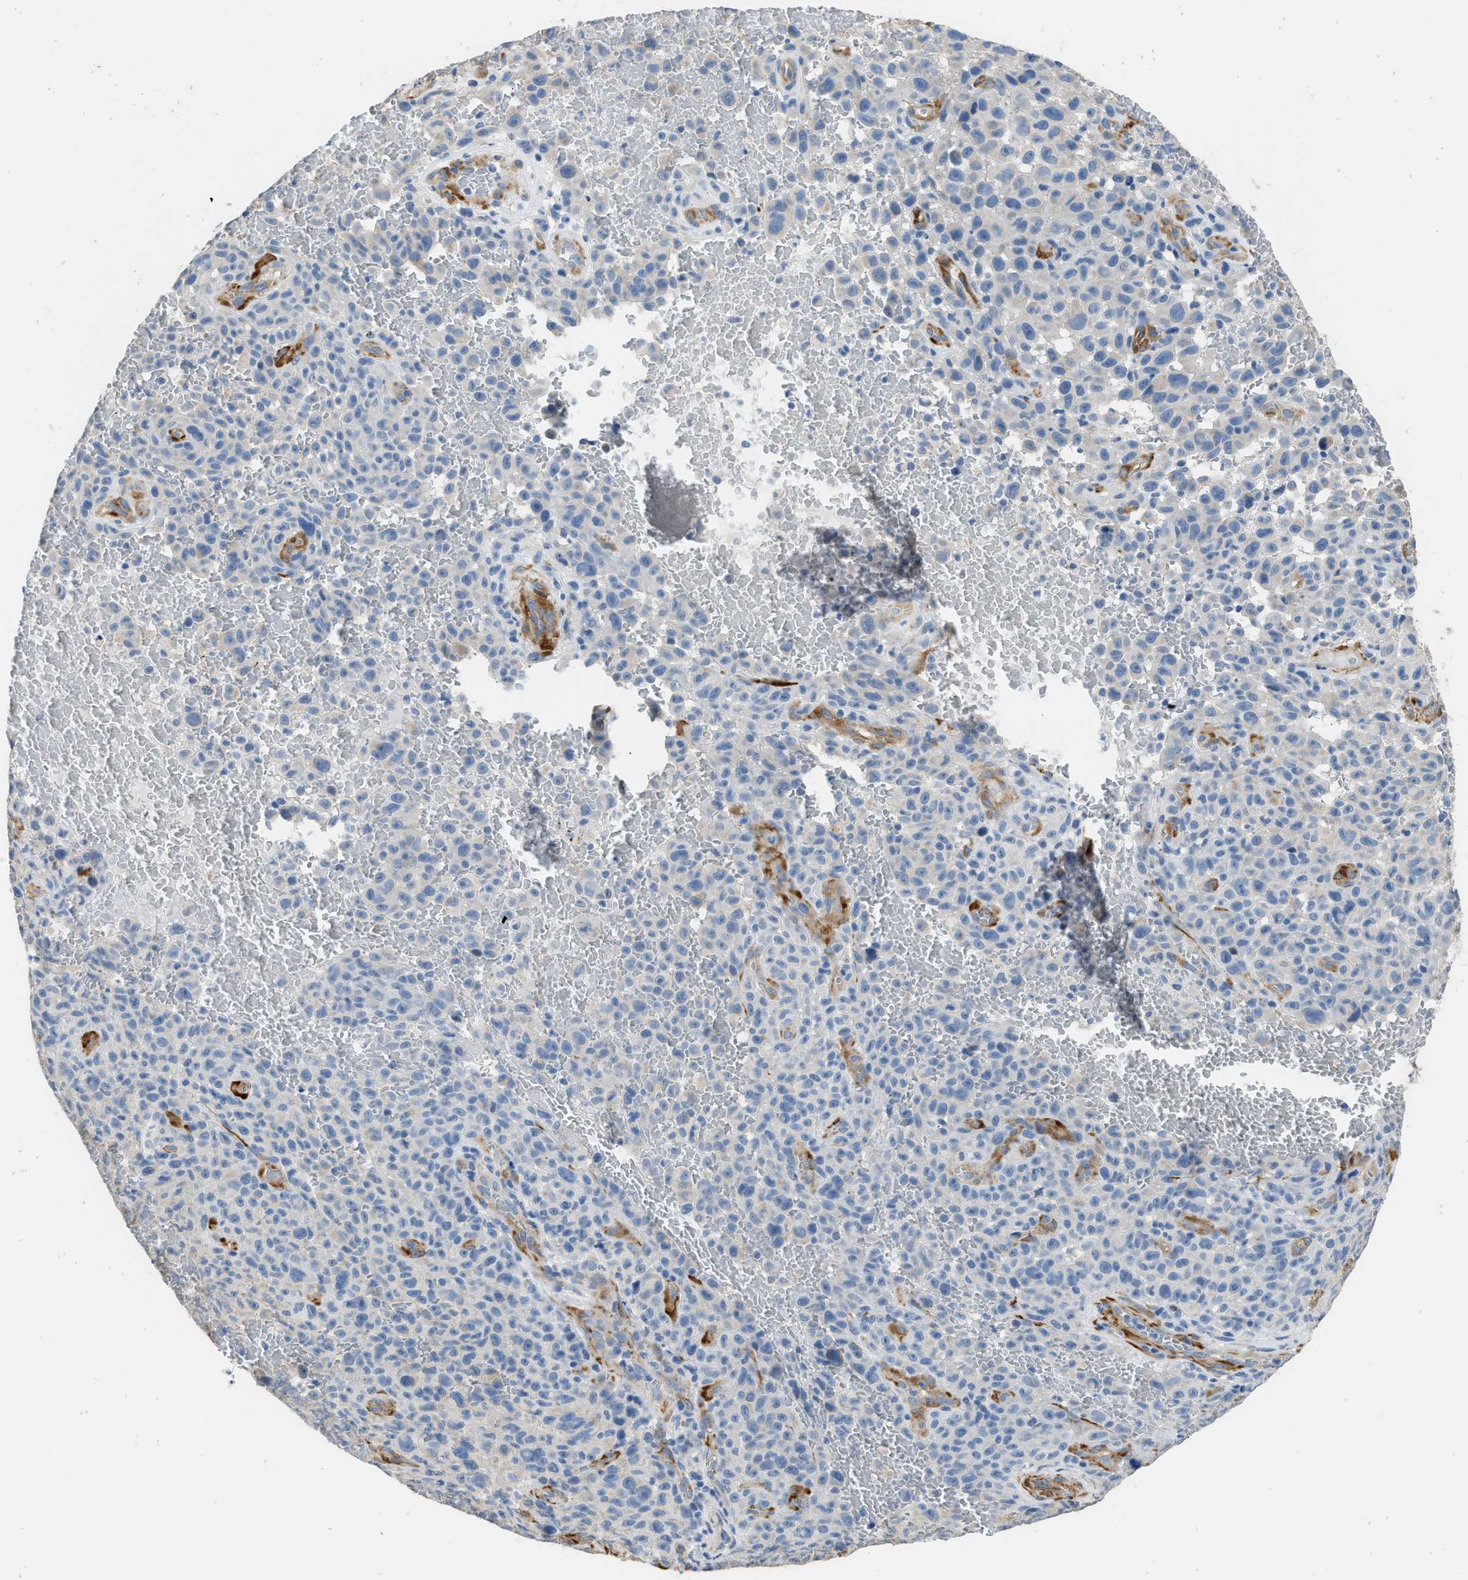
{"staining": {"intensity": "negative", "quantity": "none", "location": "none"}, "tissue": "melanoma", "cell_type": "Tumor cells", "image_type": "cancer", "snomed": [{"axis": "morphology", "description": "Malignant melanoma, NOS"}, {"axis": "topography", "description": "Skin"}], "caption": "Photomicrograph shows no protein staining in tumor cells of melanoma tissue.", "gene": "ZSWIM5", "patient": {"sex": "female", "age": 82}}